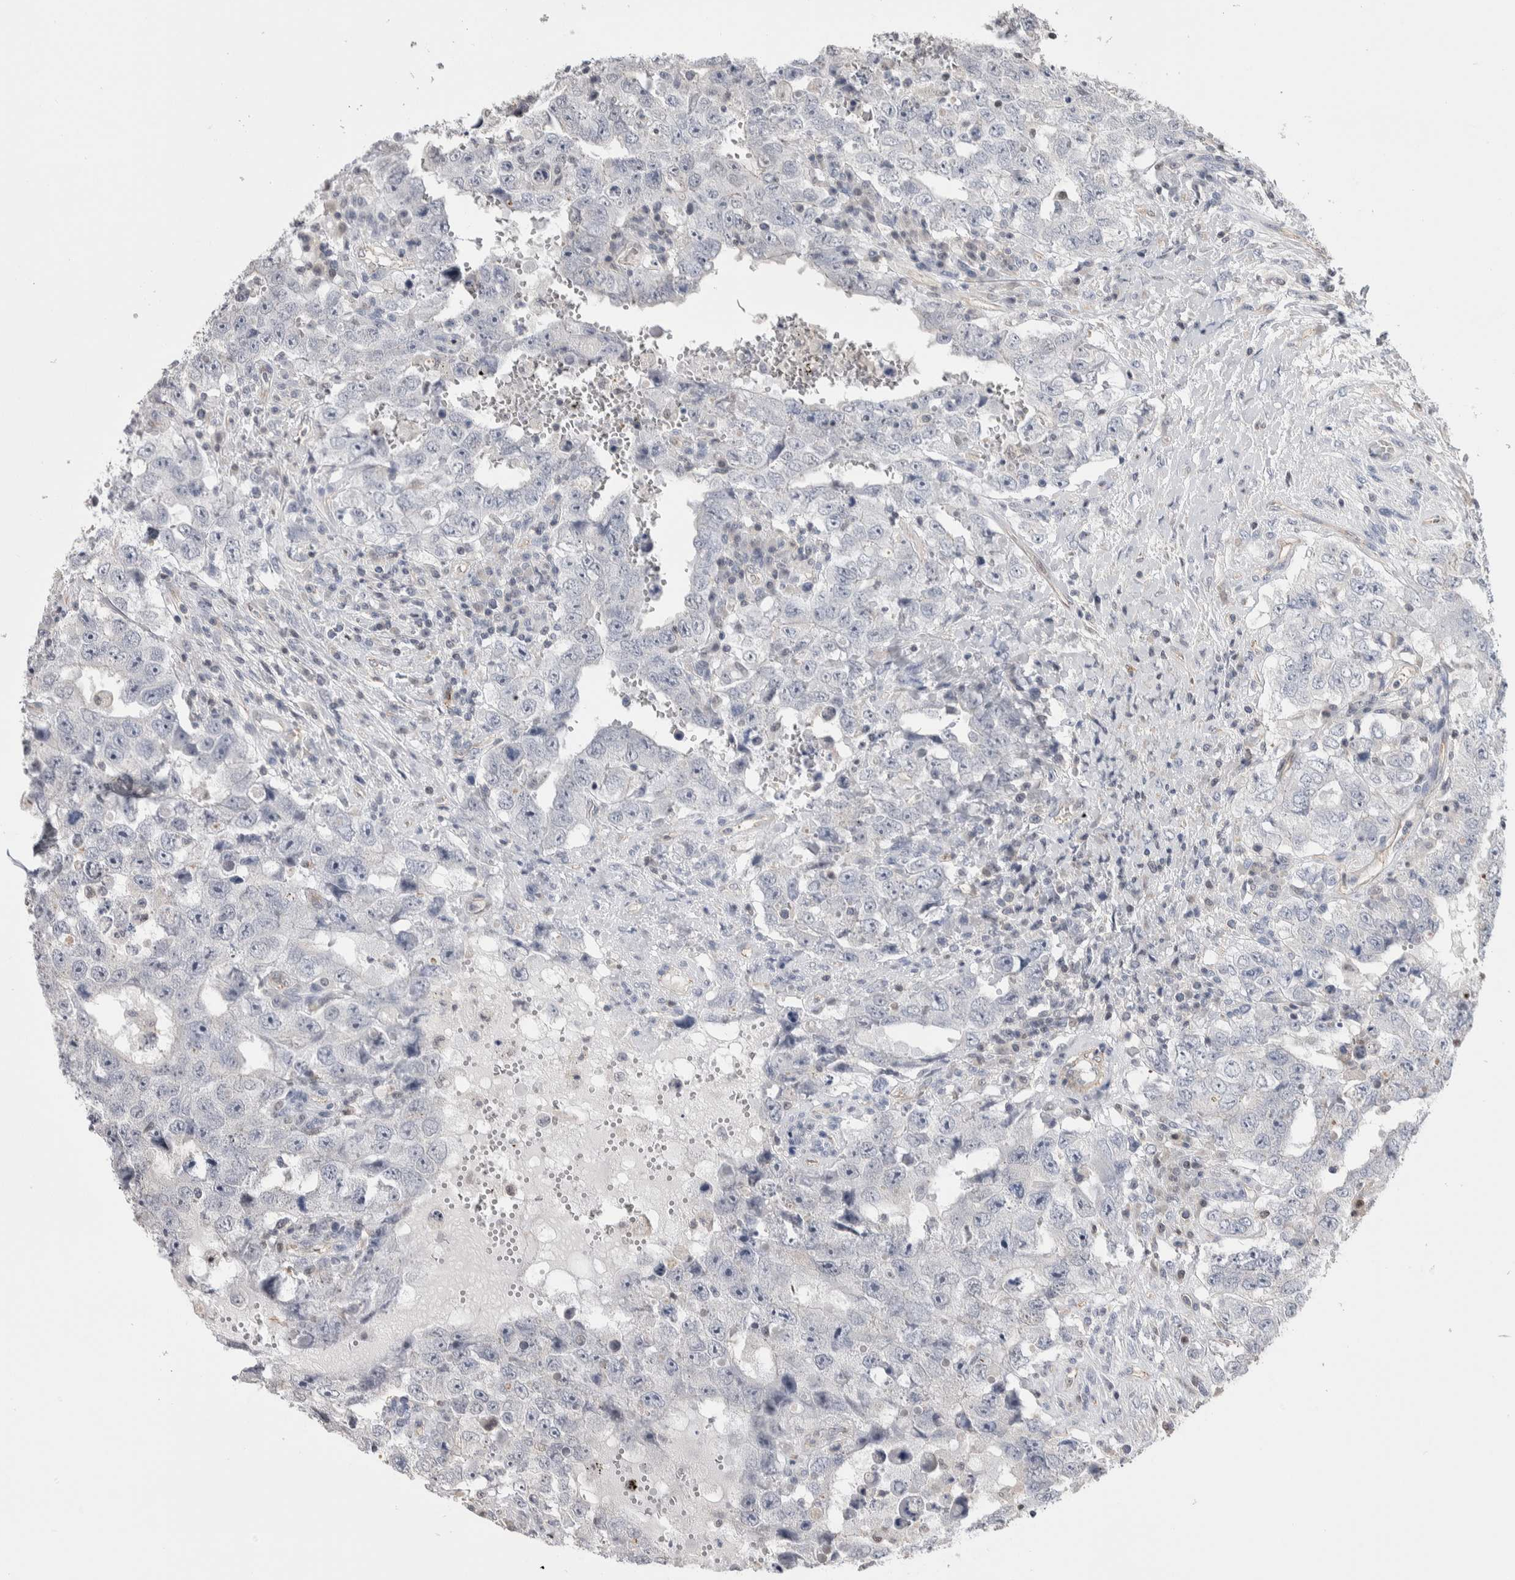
{"staining": {"intensity": "negative", "quantity": "none", "location": "none"}, "tissue": "testis cancer", "cell_type": "Tumor cells", "image_type": "cancer", "snomed": [{"axis": "morphology", "description": "Carcinoma, Embryonal, NOS"}, {"axis": "topography", "description": "Testis"}], "caption": "This image is of embryonal carcinoma (testis) stained with immunohistochemistry to label a protein in brown with the nuclei are counter-stained blue. There is no staining in tumor cells.", "gene": "ZBTB49", "patient": {"sex": "male", "age": 26}}